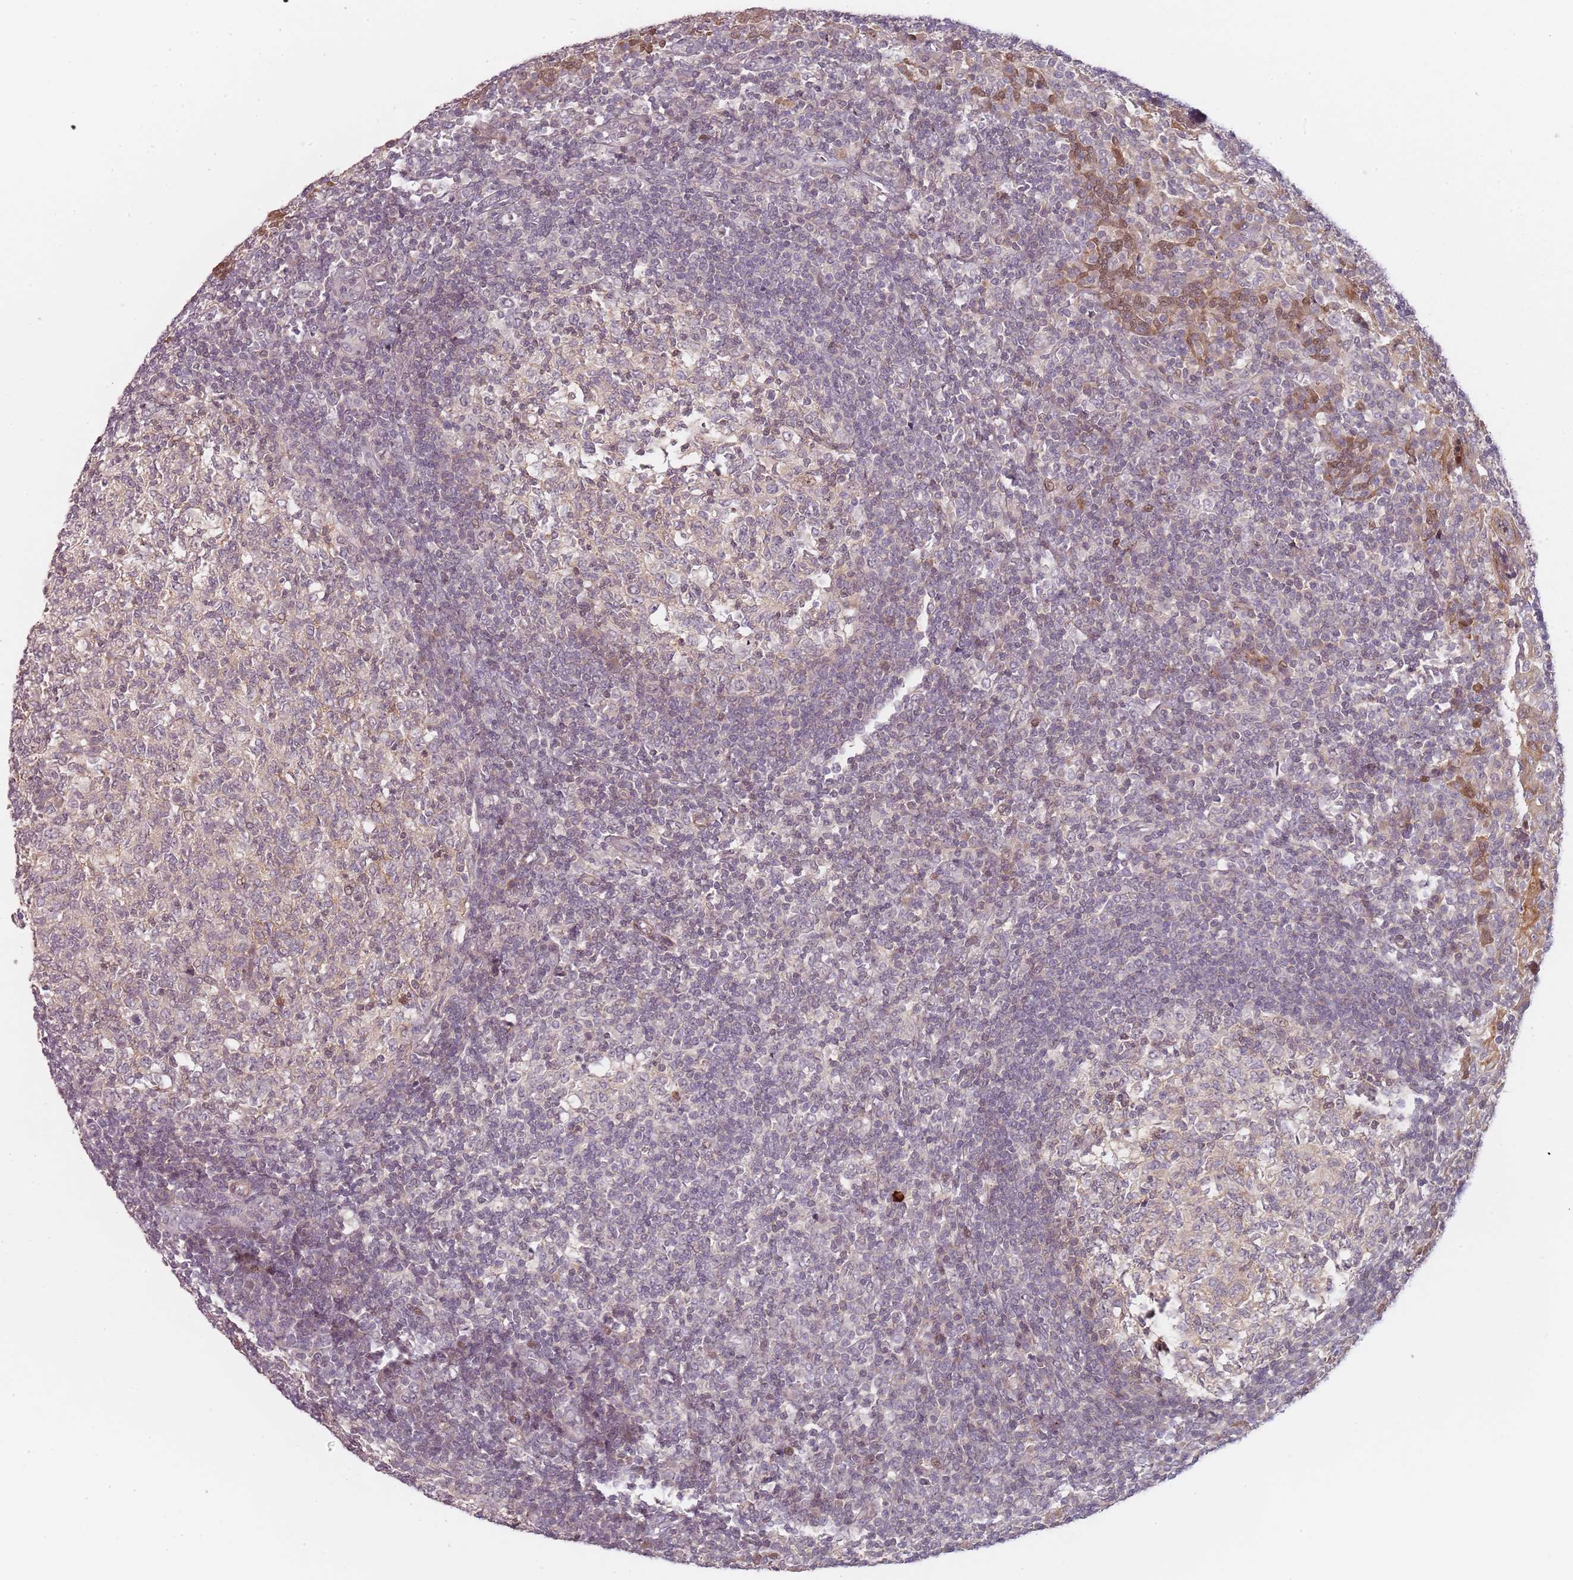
{"staining": {"intensity": "negative", "quantity": "none", "location": "none"}, "tissue": "tonsil", "cell_type": "Germinal center cells", "image_type": "normal", "snomed": [{"axis": "morphology", "description": "Normal tissue, NOS"}, {"axis": "topography", "description": "Tonsil"}], "caption": "Immunohistochemical staining of normal tonsil exhibits no significant staining in germinal center cells.", "gene": "RPS6KA2", "patient": {"sex": "female", "age": 19}}